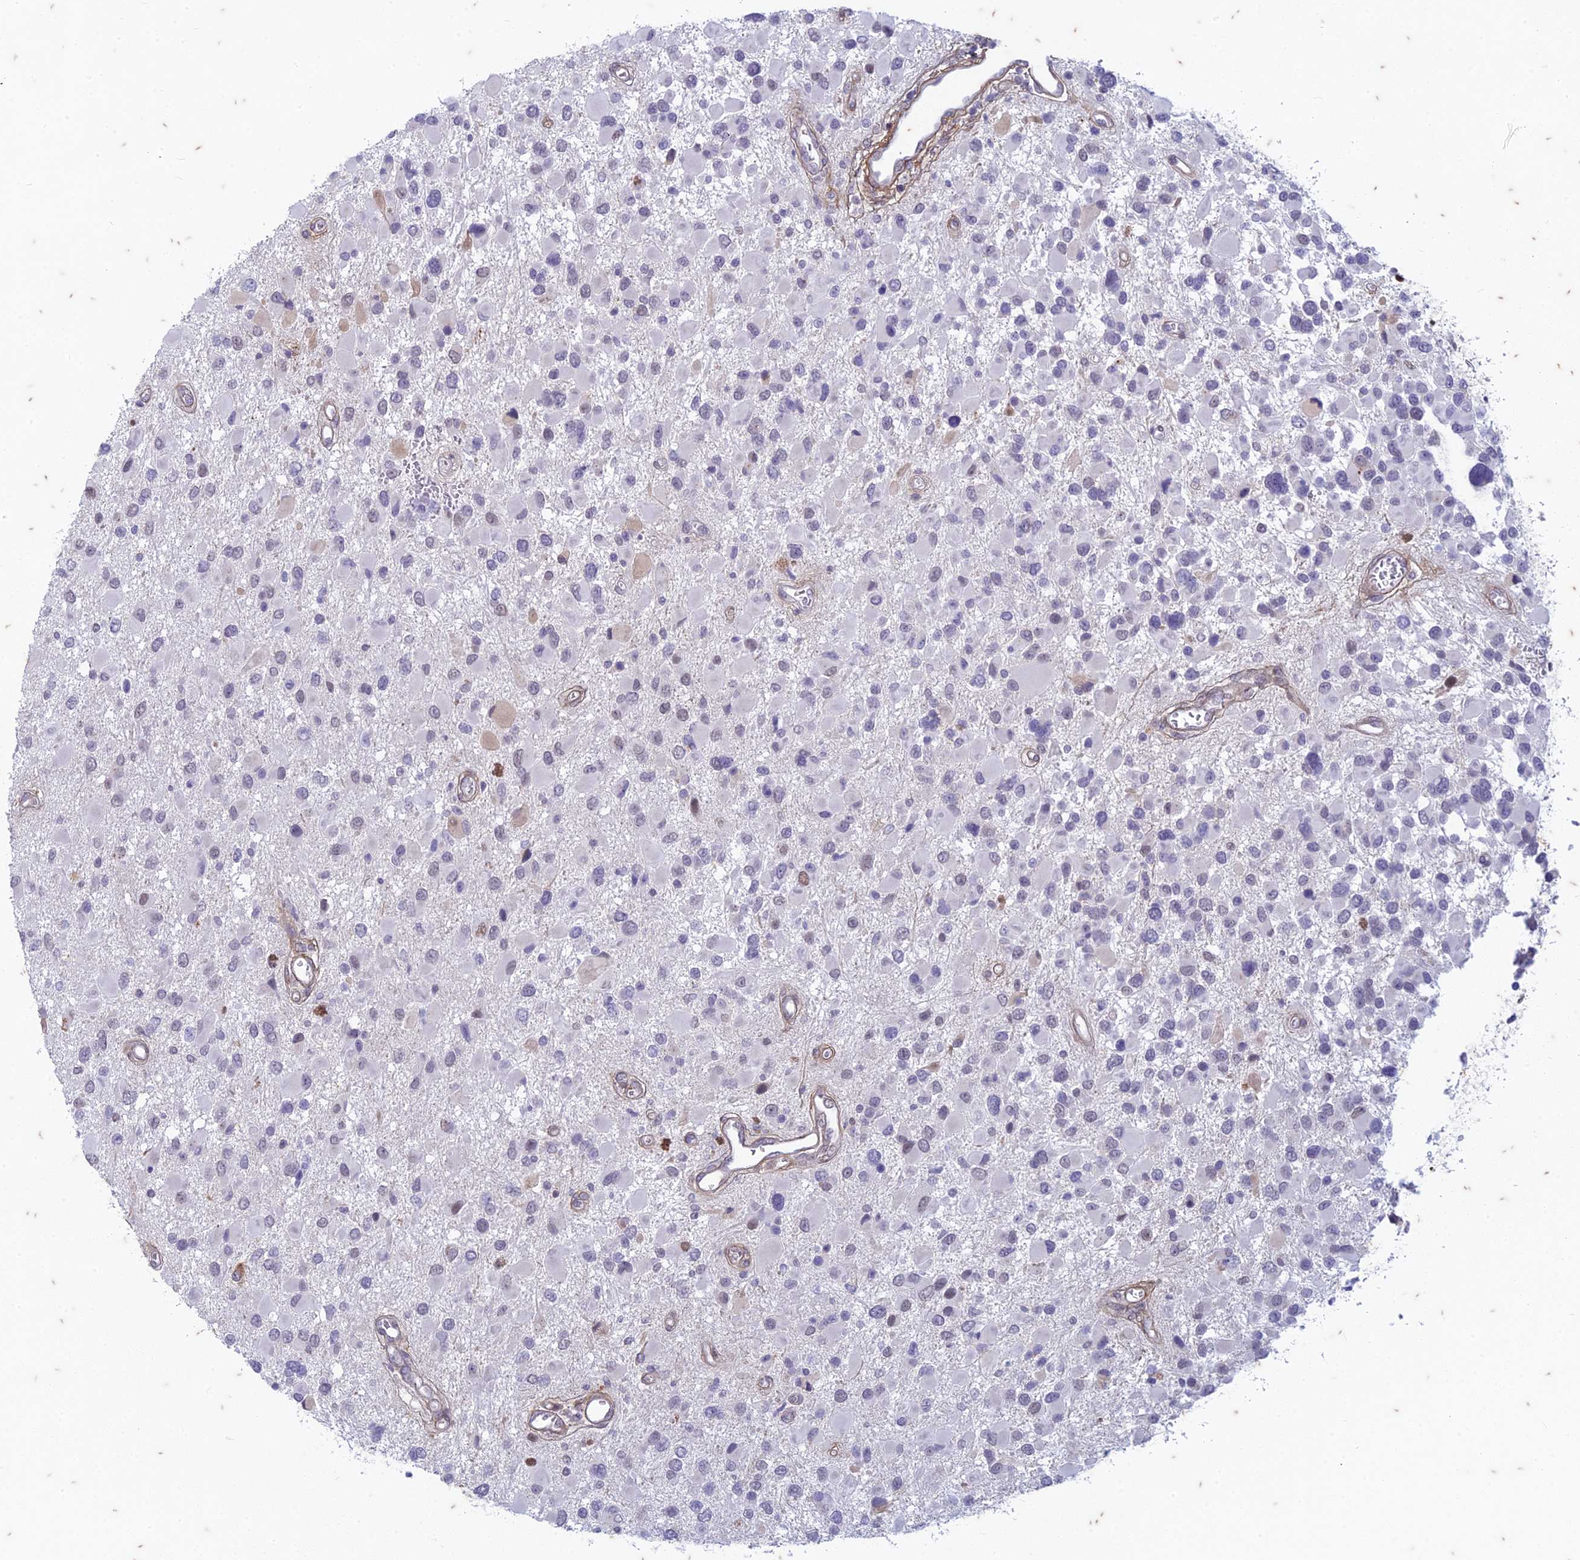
{"staining": {"intensity": "negative", "quantity": "none", "location": "none"}, "tissue": "glioma", "cell_type": "Tumor cells", "image_type": "cancer", "snomed": [{"axis": "morphology", "description": "Glioma, malignant, High grade"}, {"axis": "topography", "description": "Brain"}], "caption": "The histopathology image demonstrates no staining of tumor cells in high-grade glioma (malignant).", "gene": "PABPN1L", "patient": {"sex": "male", "age": 53}}